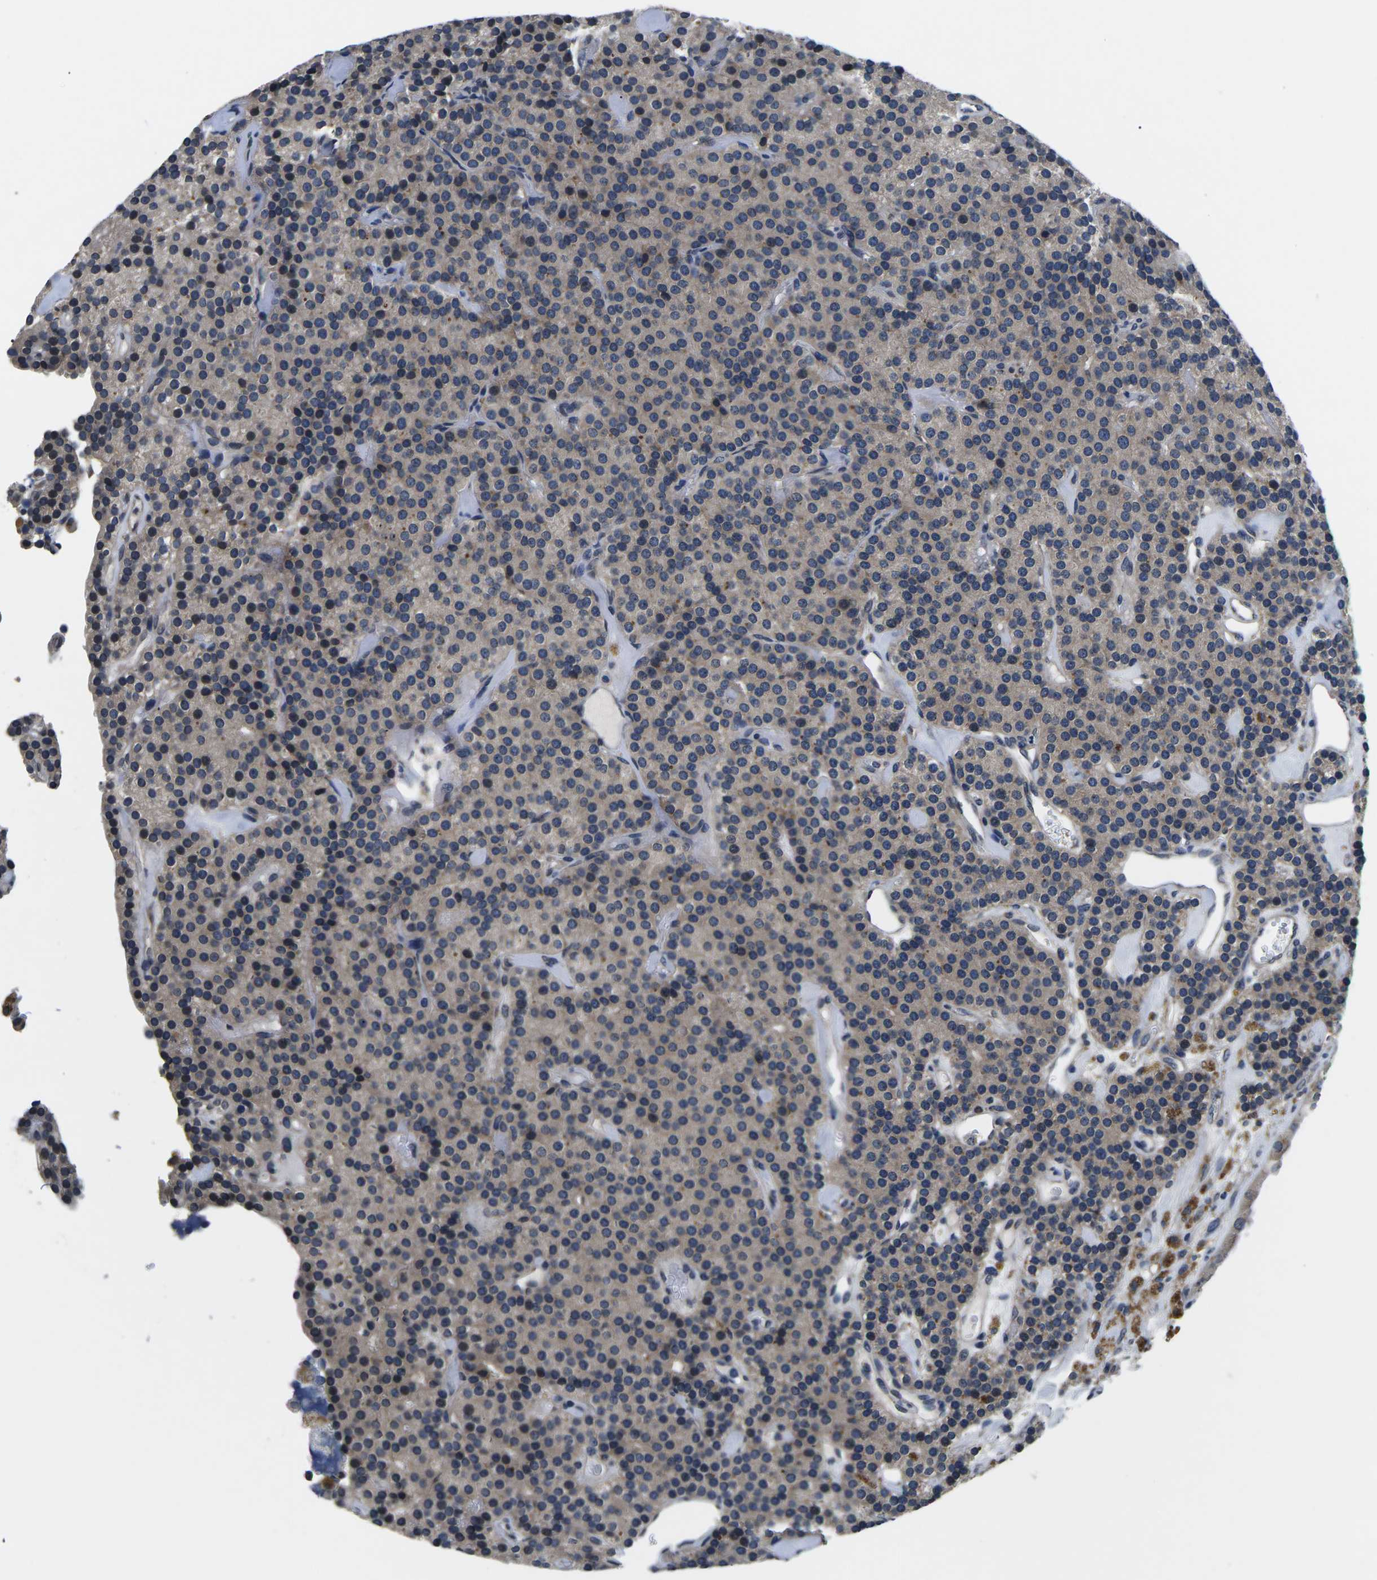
{"staining": {"intensity": "moderate", "quantity": "<25%", "location": "nuclear"}, "tissue": "parathyroid gland", "cell_type": "Glandular cells", "image_type": "normal", "snomed": [{"axis": "morphology", "description": "Normal tissue, NOS"}, {"axis": "morphology", "description": "Adenoma, NOS"}, {"axis": "topography", "description": "Parathyroid gland"}], "caption": "A micrograph of parathyroid gland stained for a protein demonstrates moderate nuclear brown staining in glandular cells. (Stains: DAB (3,3'-diaminobenzidine) in brown, nuclei in blue, Microscopy: brightfield microscopy at high magnification).", "gene": "SNX10", "patient": {"sex": "female", "age": 86}}